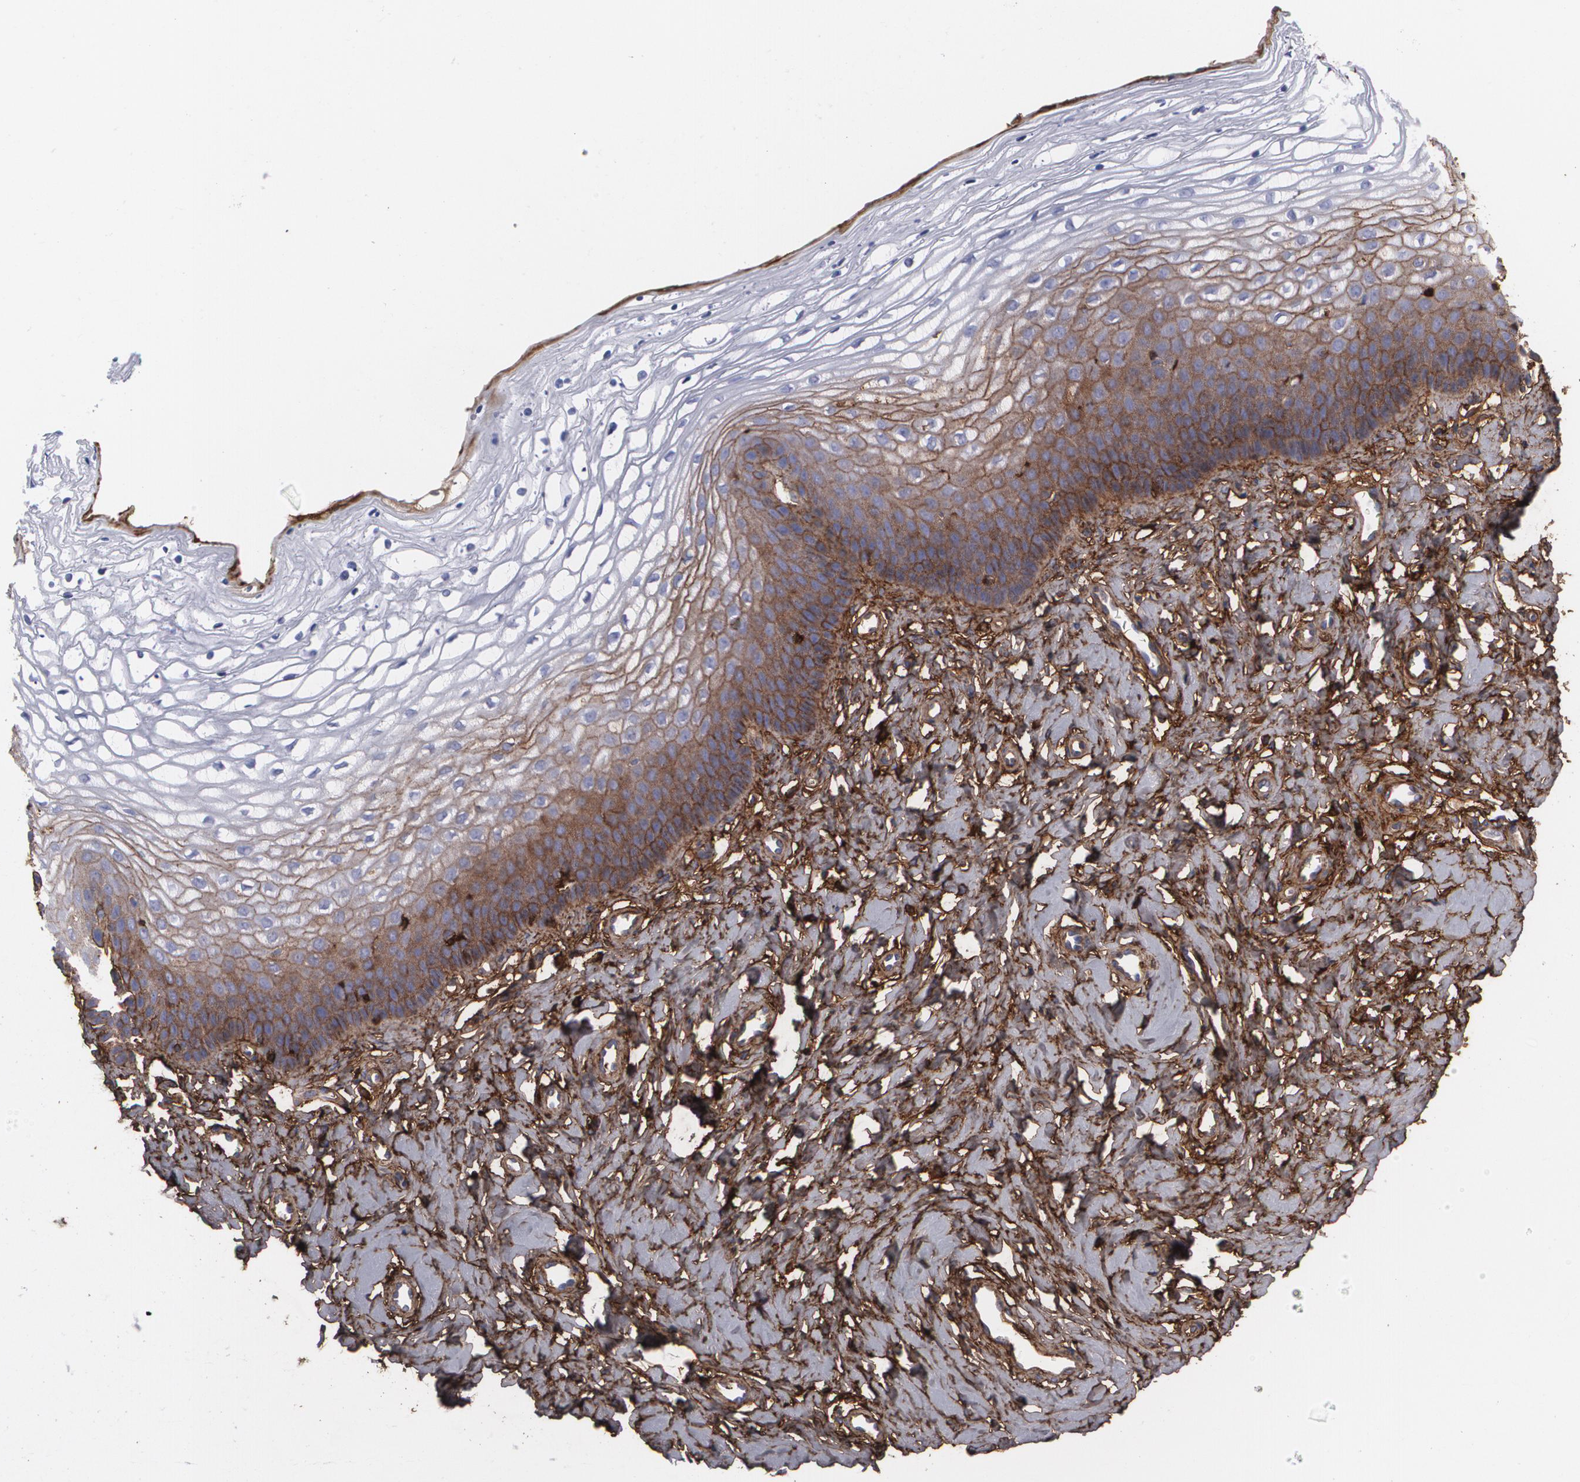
{"staining": {"intensity": "moderate", "quantity": "<25%", "location": "cytoplasmic/membranous"}, "tissue": "vagina", "cell_type": "Squamous epithelial cells", "image_type": "normal", "snomed": [{"axis": "morphology", "description": "Normal tissue, NOS"}, {"axis": "topography", "description": "Vagina"}], "caption": "Squamous epithelial cells demonstrate low levels of moderate cytoplasmic/membranous staining in about <25% of cells in unremarkable vagina.", "gene": "FBLN1", "patient": {"sex": "female", "age": 68}}